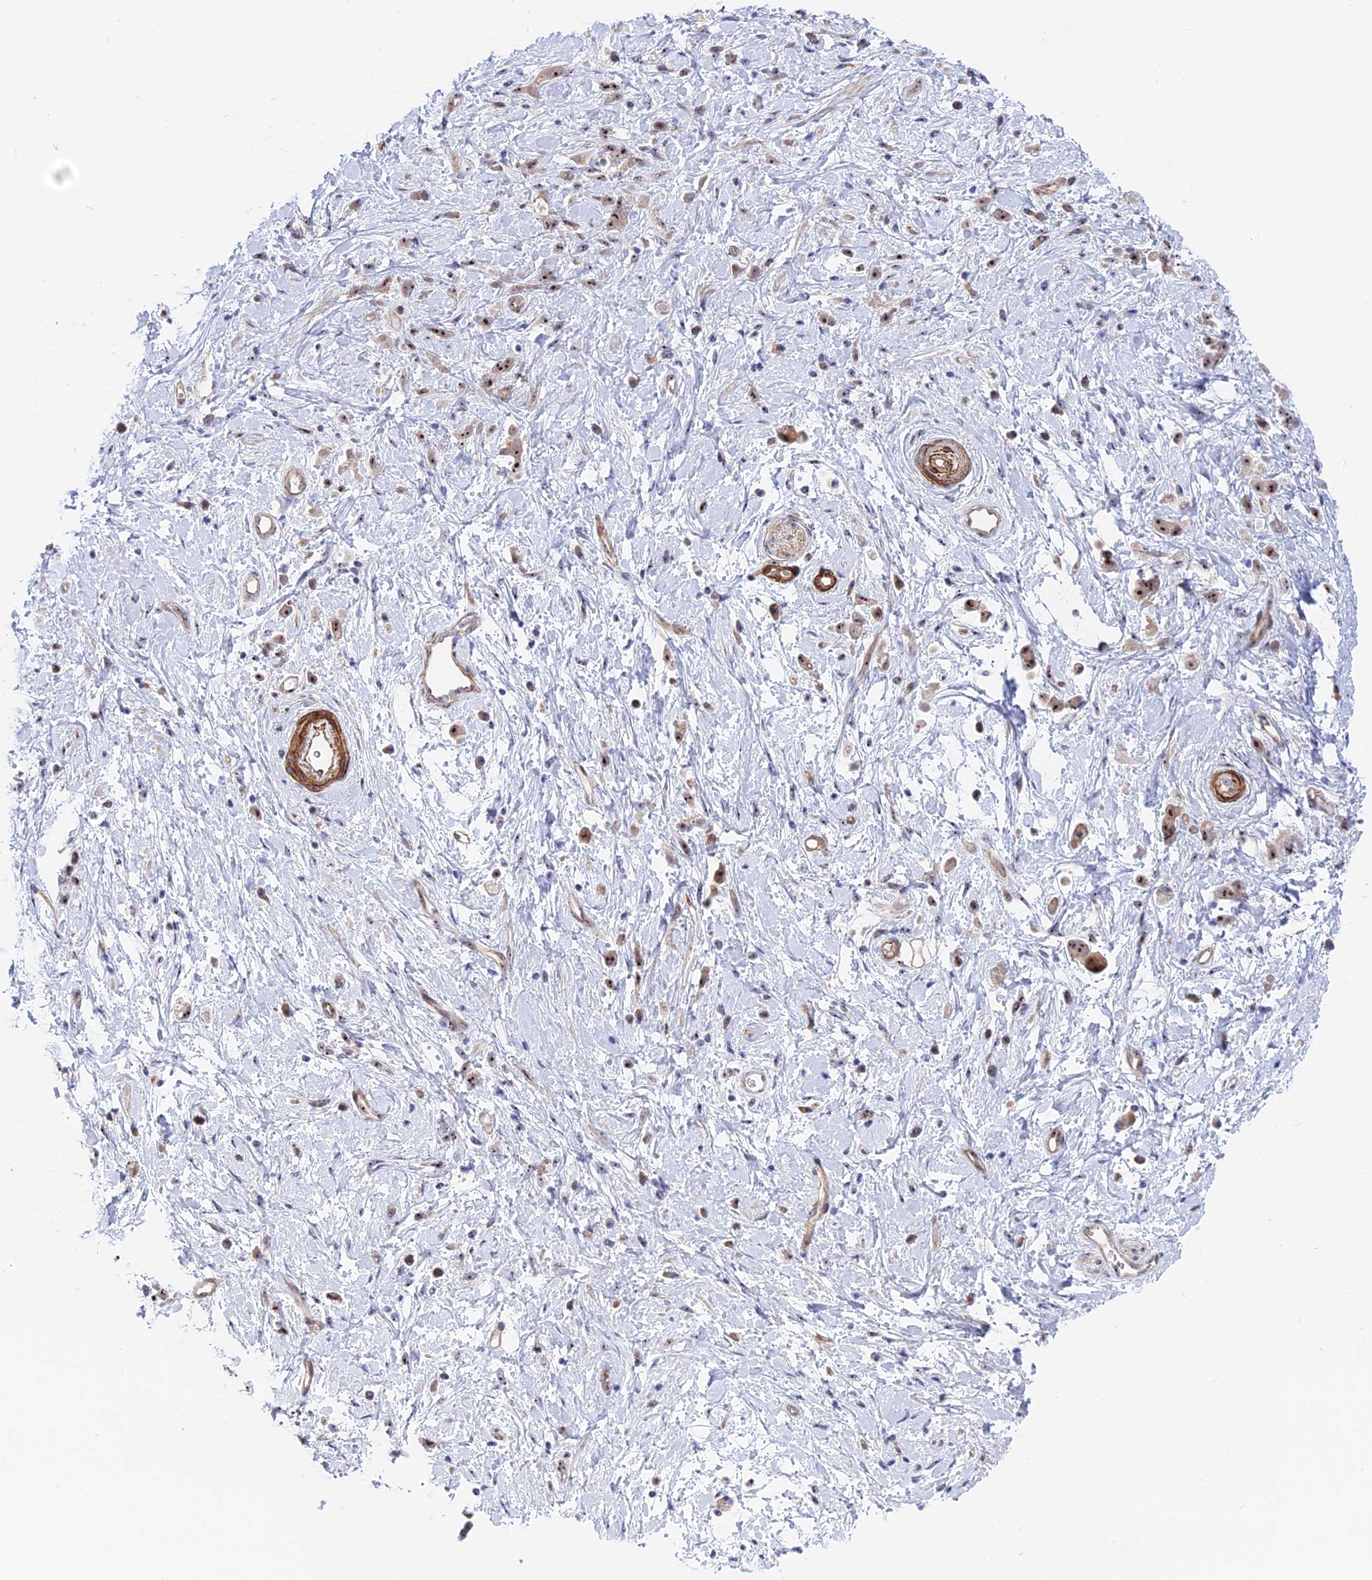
{"staining": {"intensity": "moderate", "quantity": ">75%", "location": "nuclear"}, "tissue": "stomach cancer", "cell_type": "Tumor cells", "image_type": "cancer", "snomed": [{"axis": "morphology", "description": "Adenocarcinoma, NOS"}, {"axis": "topography", "description": "Stomach"}], "caption": "Immunohistochemistry micrograph of human stomach adenocarcinoma stained for a protein (brown), which displays medium levels of moderate nuclear positivity in approximately >75% of tumor cells.", "gene": "DBNDD1", "patient": {"sex": "female", "age": 60}}